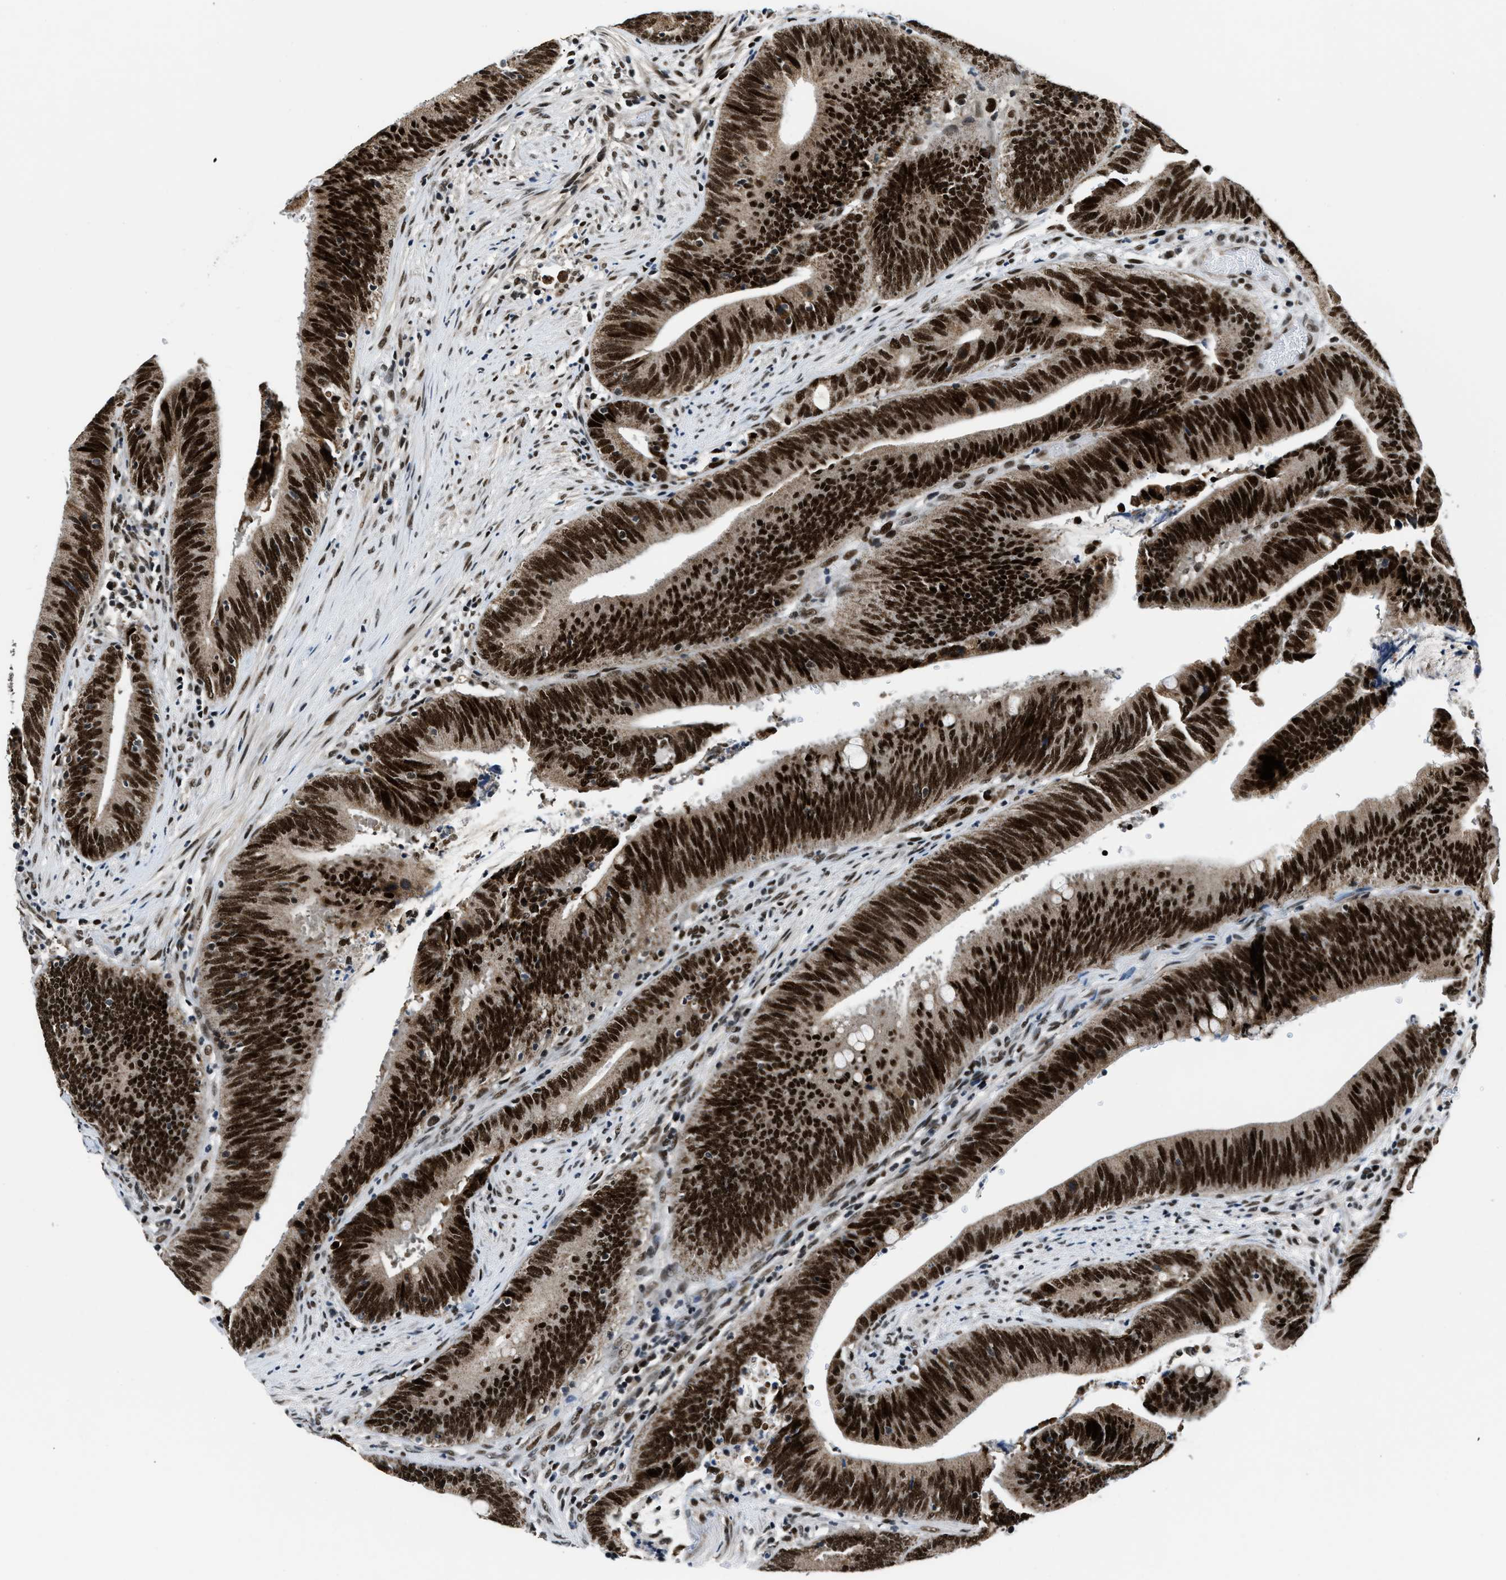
{"staining": {"intensity": "strong", "quantity": ">75%", "location": "nuclear"}, "tissue": "colorectal cancer", "cell_type": "Tumor cells", "image_type": "cancer", "snomed": [{"axis": "morphology", "description": "Normal tissue, NOS"}, {"axis": "morphology", "description": "Adenocarcinoma, NOS"}, {"axis": "topography", "description": "Rectum"}], "caption": "Adenocarcinoma (colorectal) tissue displays strong nuclear staining in about >75% of tumor cells, visualized by immunohistochemistry.", "gene": "KDM3B", "patient": {"sex": "female", "age": 66}}